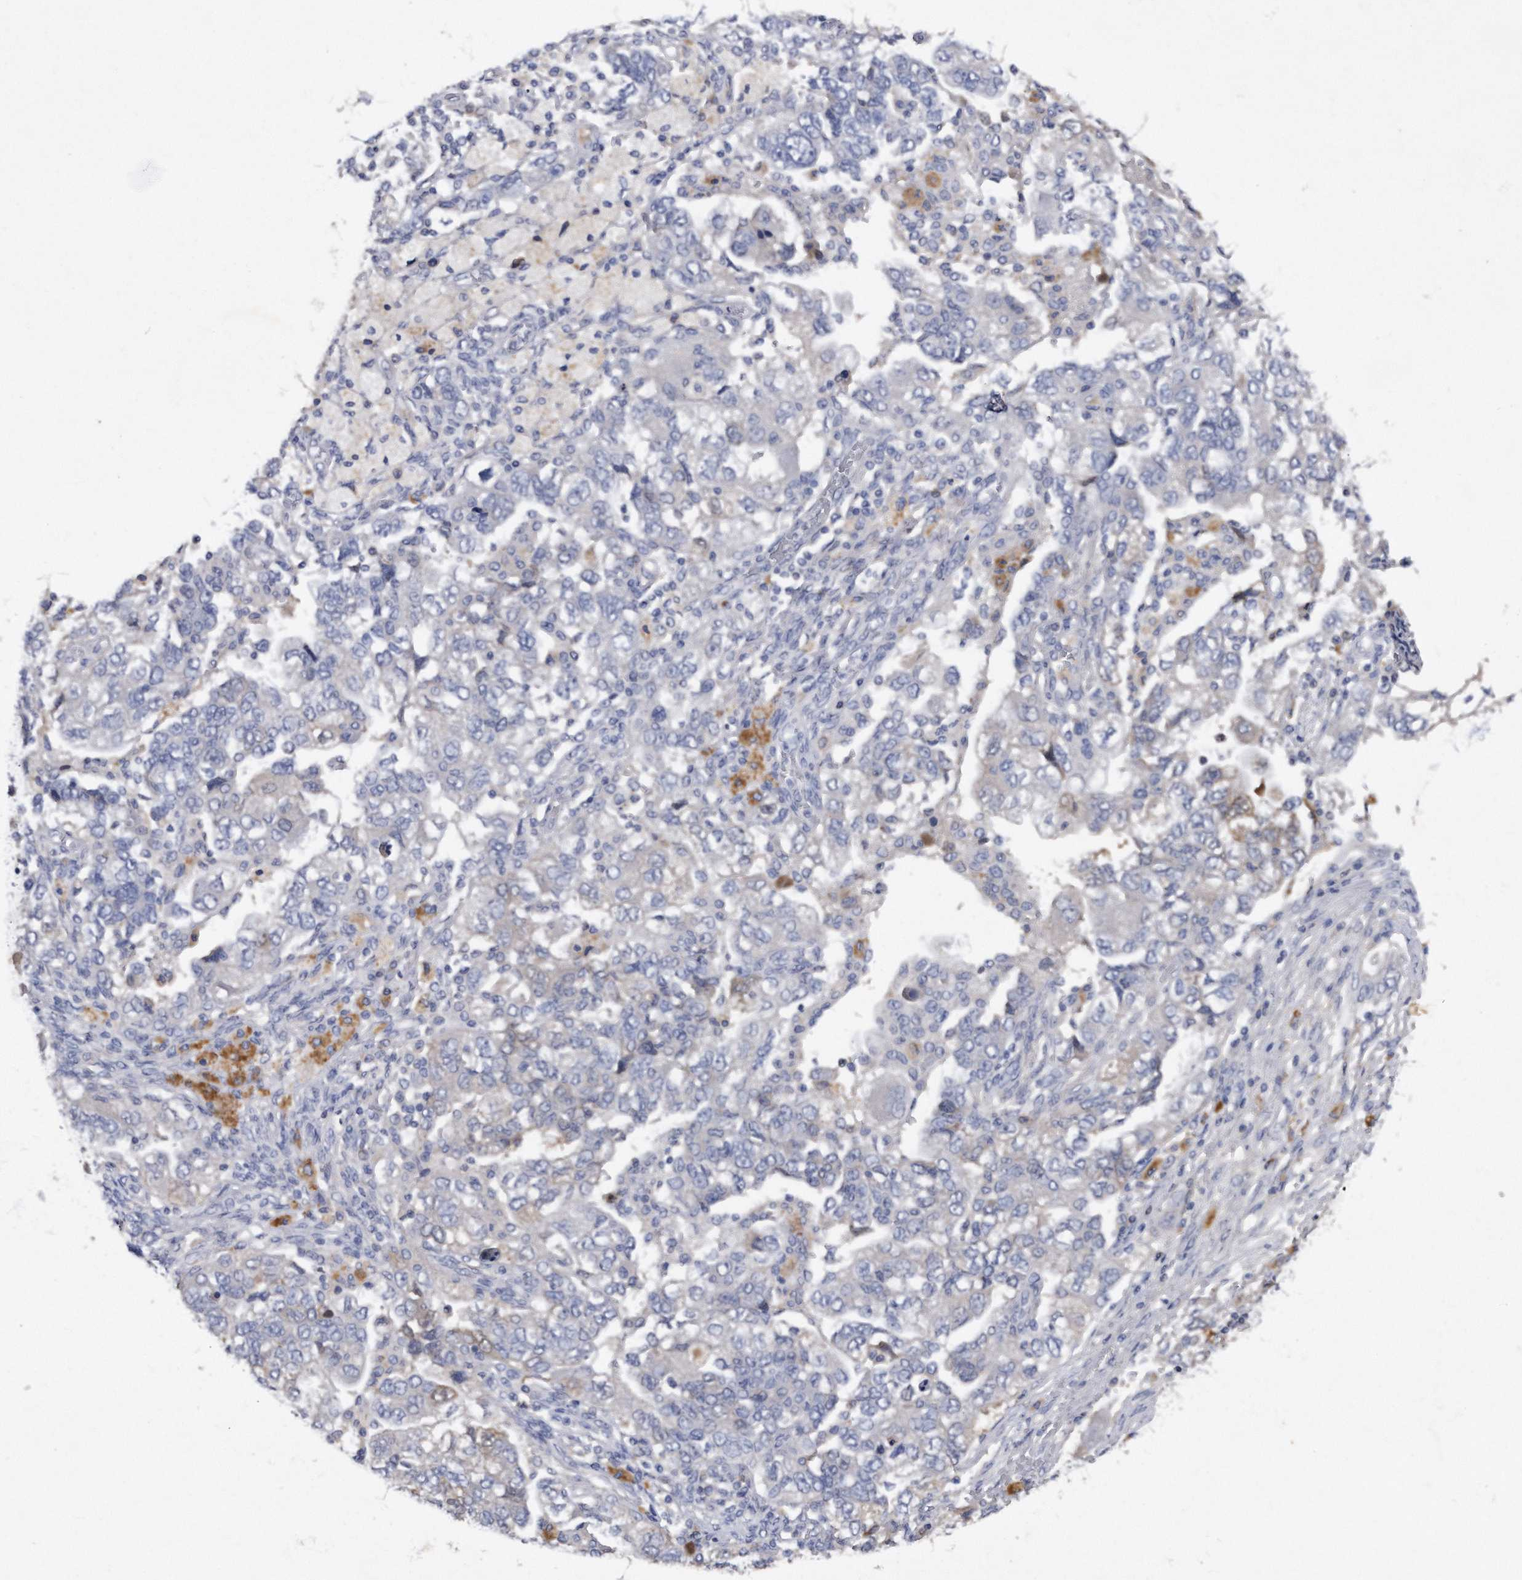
{"staining": {"intensity": "negative", "quantity": "none", "location": "none"}, "tissue": "ovarian cancer", "cell_type": "Tumor cells", "image_type": "cancer", "snomed": [{"axis": "morphology", "description": "Carcinoma, NOS"}, {"axis": "morphology", "description": "Cystadenocarcinoma, serous, NOS"}, {"axis": "topography", "description": "Ovary"}], "caption": "Immunohistochemistry (IHC) histopathology image of neoplastic tissue: human ovarian cancer stained with DAB displays no significant protein staining in tumor cells.", "gene": "ASNS", "patient": {"sex": "female", "age": 69}}